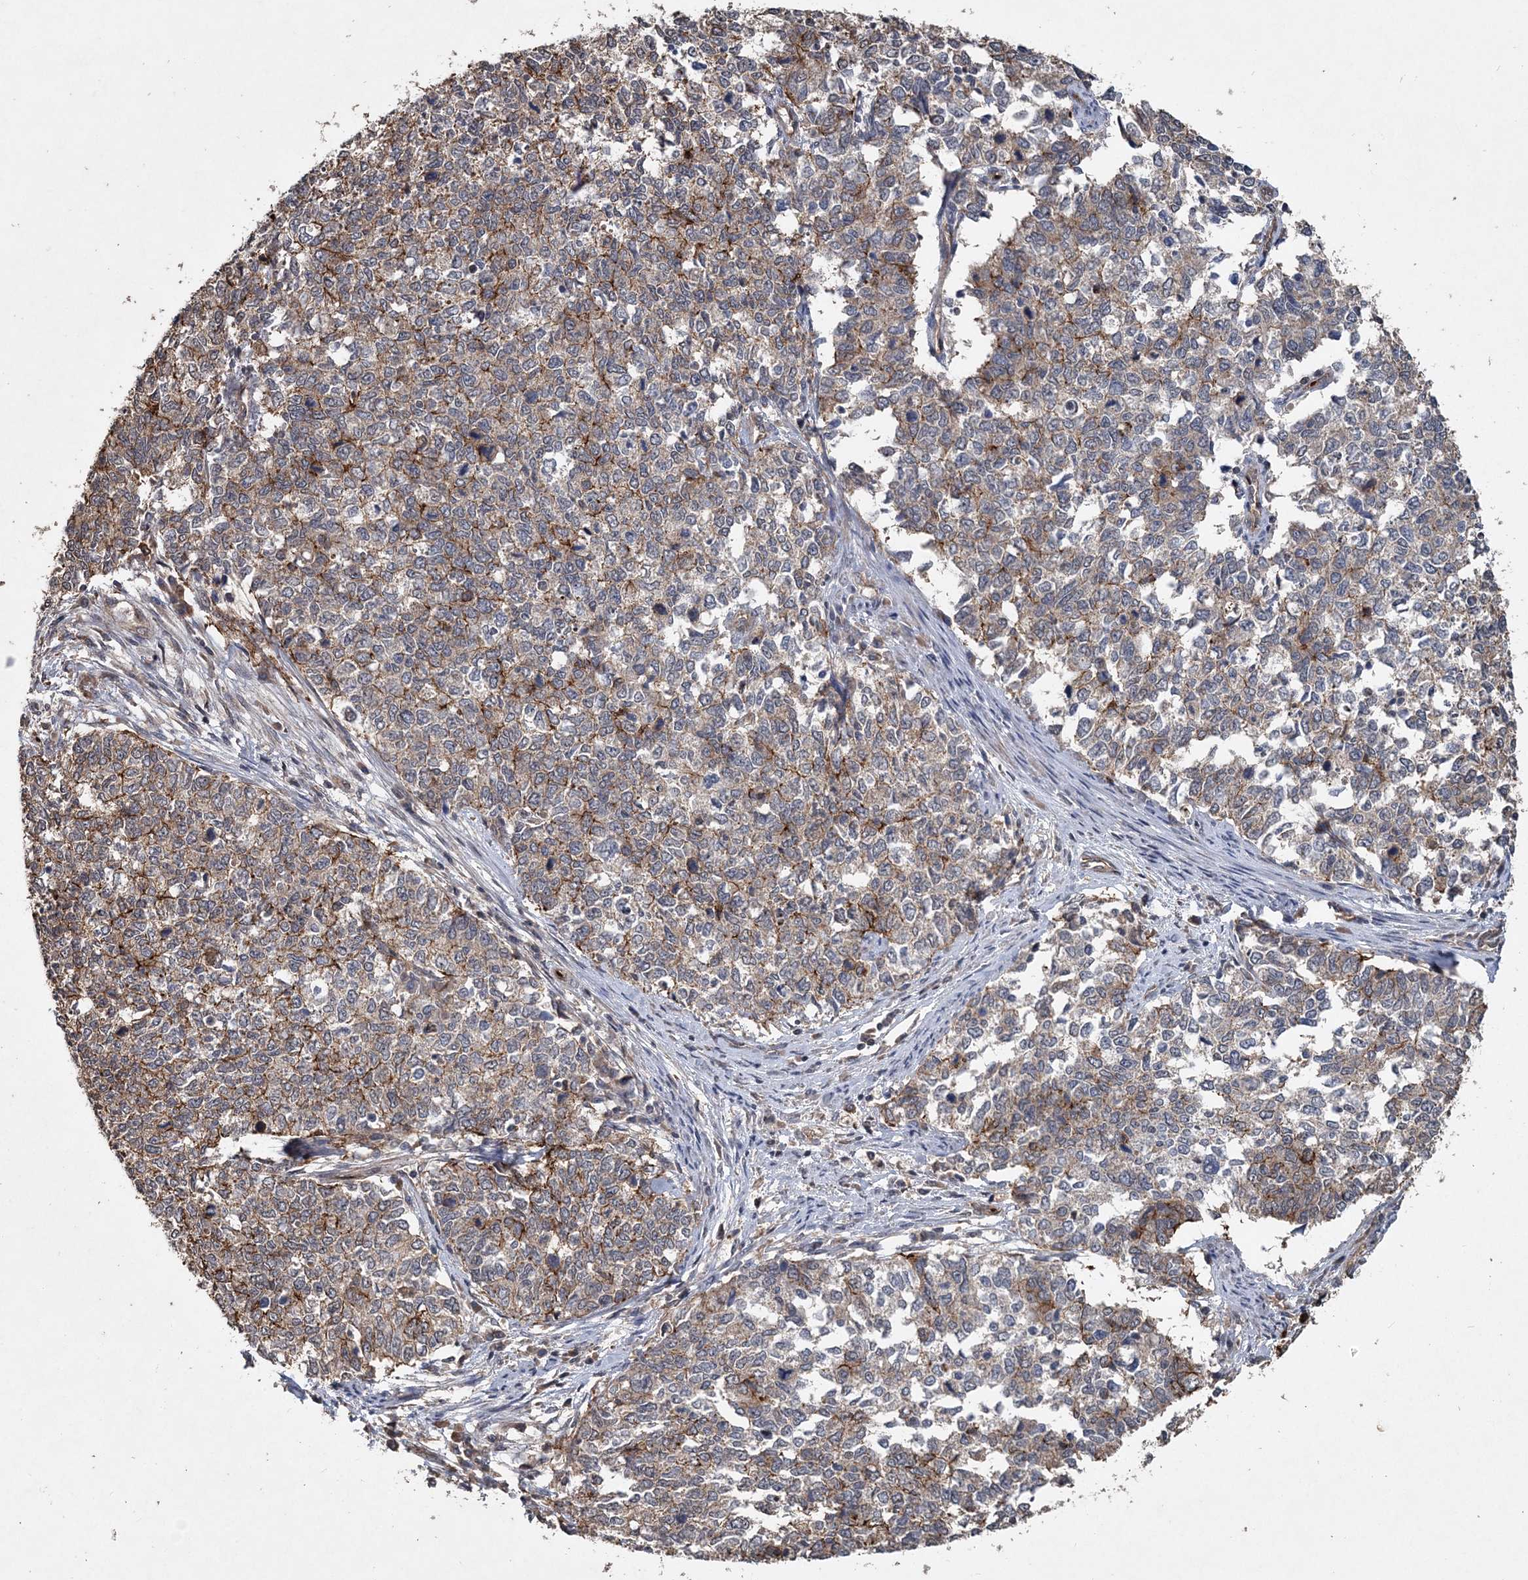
{"staining": {"intensity": "moderate", "quantity": "25%-75%", "location": "cytoplasmic/membranous"}, "tissue": "cervical cancer", "cell_type": "Tumor cells", "image_type": "cancer", "snomed": [{"axis": "morphology", "description": "Squamous cell carcinoma, NOS"}, {"axis": "topography", "description": "Cervix"}], "caption": "Immunohistochemical staining of human cervical cancer (squamous cell carcinoma) shows medium levels of moderate cytoplasmic/membranous protein positivity in about 25%-75% of tumor cells. (IHC, brightfield microscopy, high magnification).", "gene": "HYCC2", "patient": {"sex": "female", "age": 63}}